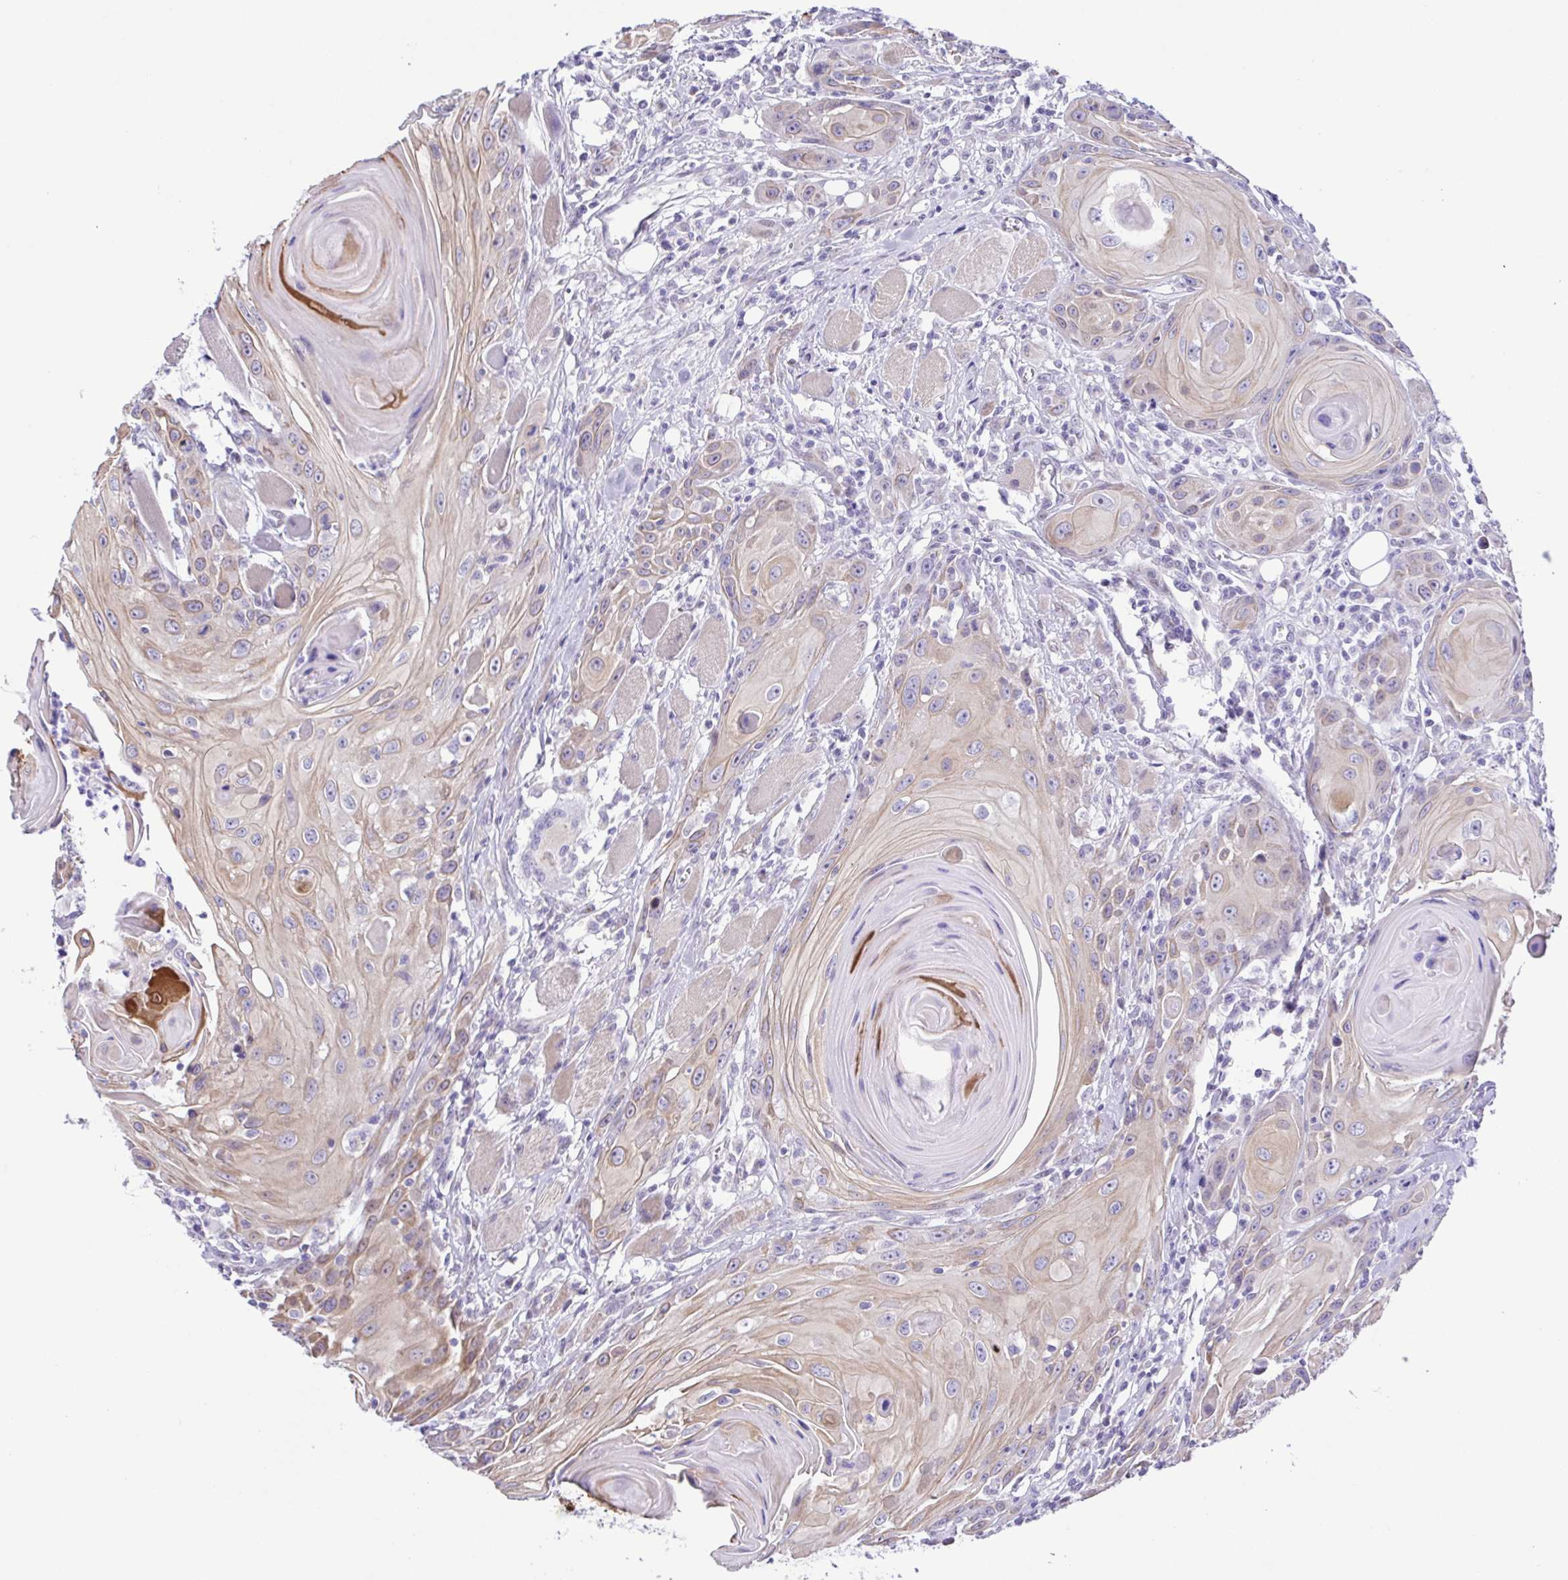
{"staining": {"intensity": "weak", "quantity": "25%-75%", "location": "cytoplasmic/membranous"}, "tissue": "head and neck cancer", "cell_type": "Tumor cells", "image_type": "cancer", "snomed": [{"axis": "morphology", "description": "Squamous cell carcinoma, NOS"}, {"axis": "topography", "description": "Head-Neck"}], "caption": "A low amount of weak cytoplasmic/membranous positivity is identified in about 25%-75% of tumor cells in head and neck cancer tissue. The protein is stained brown, and the nuclei are stained in blue (DAB (3,3'-diaminobenzidine) IHC with brightfield microscopy, high magnification).", "gene": "TGM3", "patient": {"sex": "female", "age": 80}}